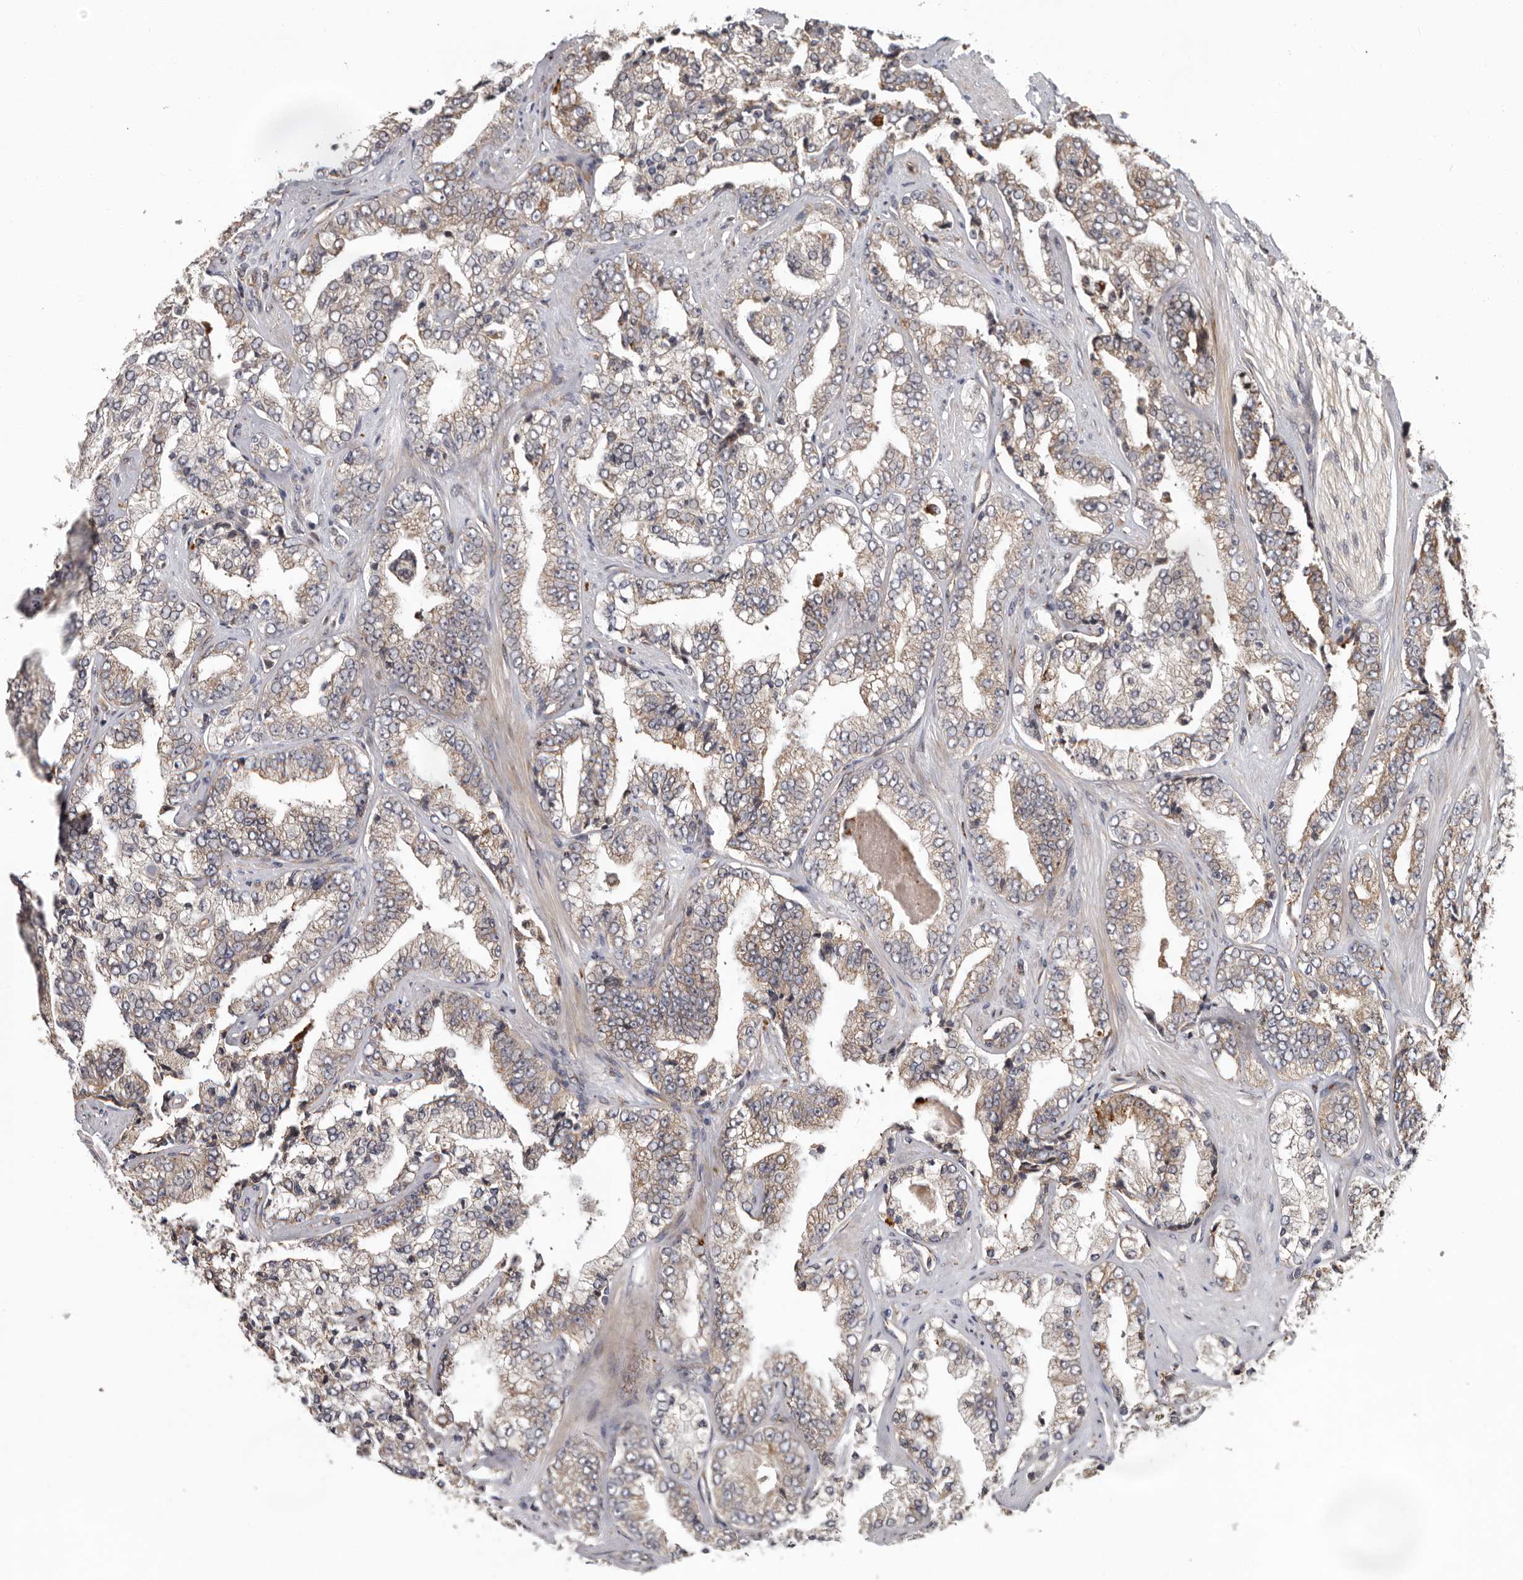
{"staining": {"intensity": "weak", "quantity": ">75%", "location": "cytoplasmic/membranous"}, "tissue": "prostate cancer", "cell_type": "Tumor cells", "image_type": "cancer", "snomed": [{"axis": "morphology", "description": "Adenocarcinoma, High grade"}, {"axis": "topography", "description": "Prostate"}], "caption": "Prostate adenocarcinoma (high-grade) tissue demonstrates weak cytoplasmic/membranous expression in about >75% of tumor cells Using DAB (3,3'-diaminobenzidine) (brown) and hematoxylin (blue) stains, captured at high magnification using brightfield microscopy.", "gene": "MTF1", "patient": {"sex": "male", "age": 71}}